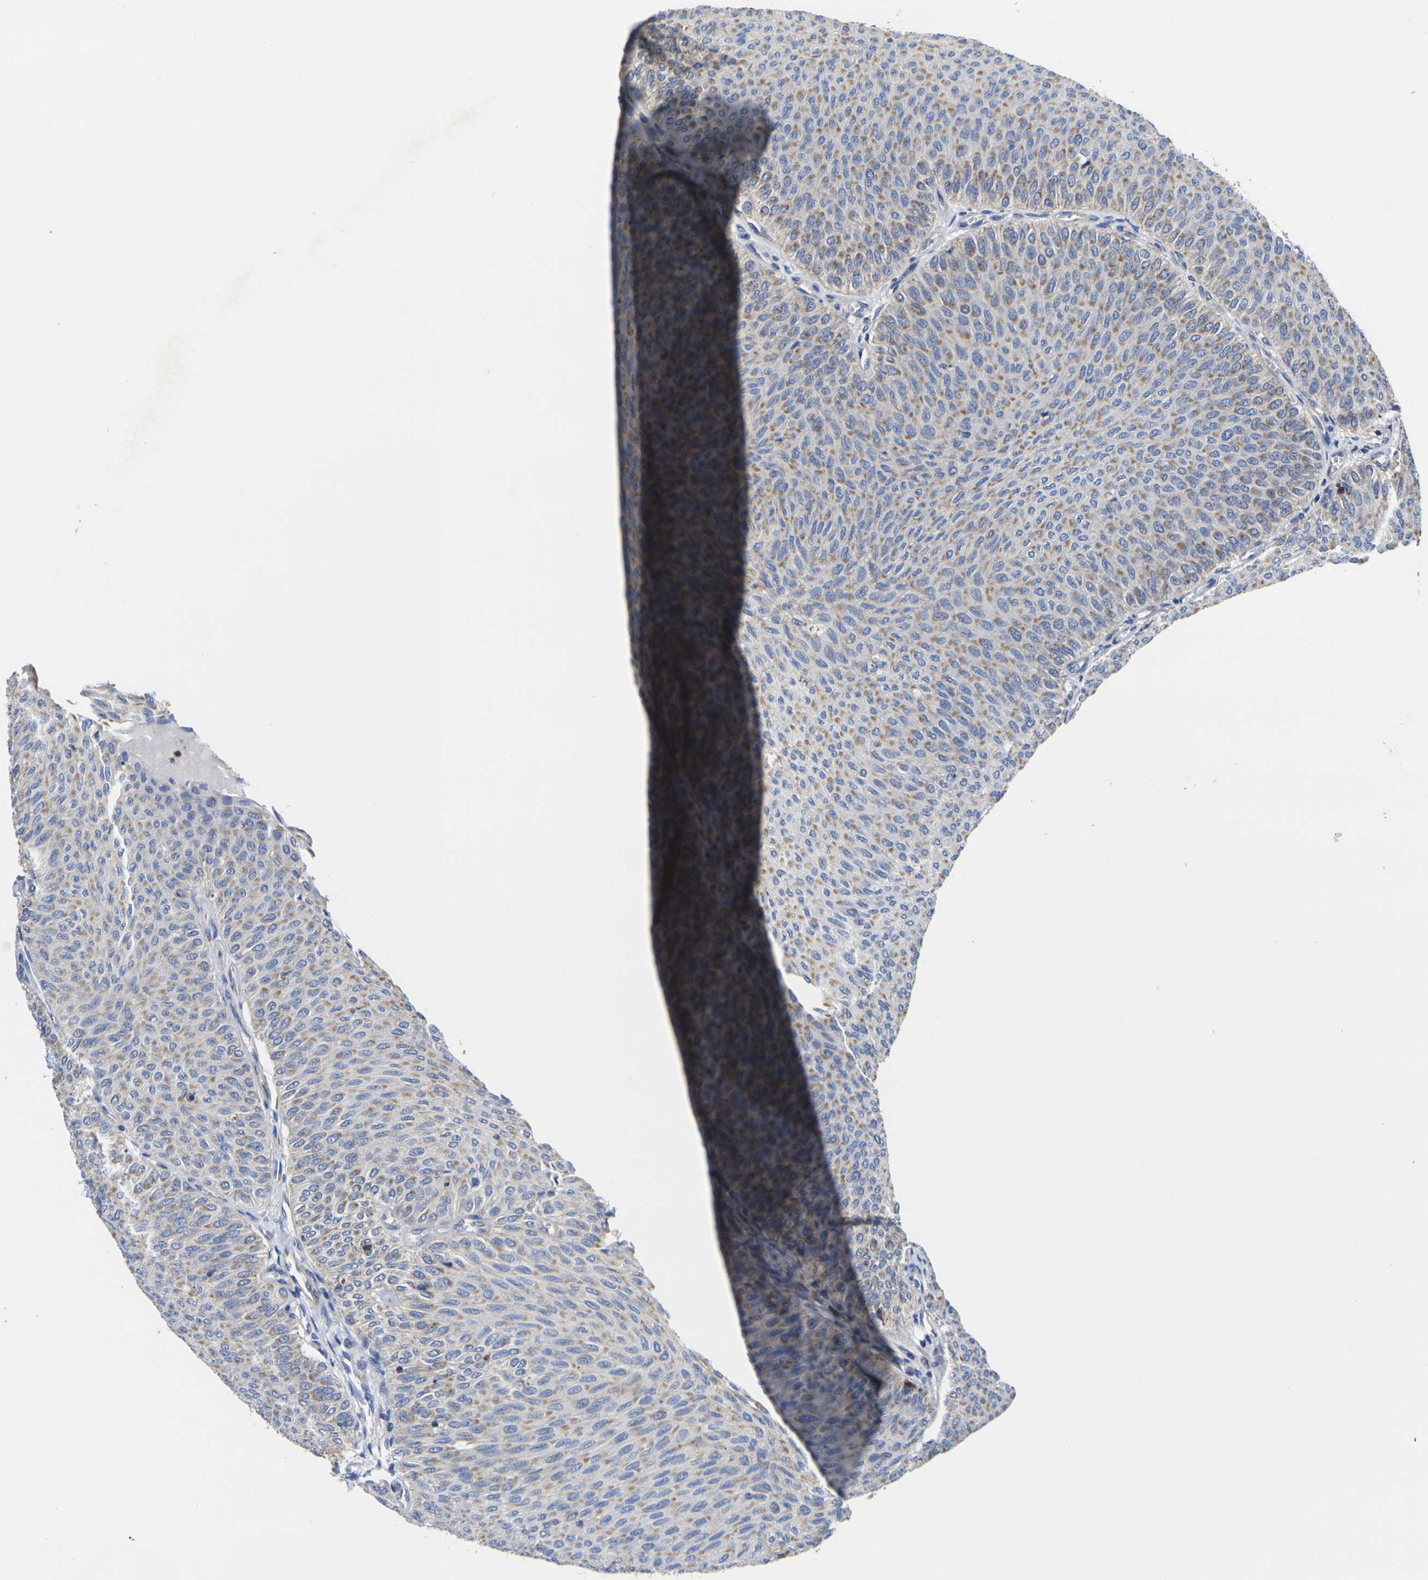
{"staining": {"intensity": "moderate", "quantity": "25%-75%", "location": "cytoplasmic/membranous"}, "tissue": "urothelial cancer", "cell_type": "Tumor cells", "image_type": "cancer", "snomed": [{"axis": "morphology", "description": "Urothelial carcinoma, Low grade"}, {"axis": "topography", "description": "Urinary bladder"}], "caption": "Immunohistochemical staining of human low-grade urothelial carcinoma reveals medium levels of moderate cytoplasmic/membranous positivity in approximately 25%-75% of tumor cells.", "gene": "P2RY11", "patient": {"sex": "male", "age": 78}}